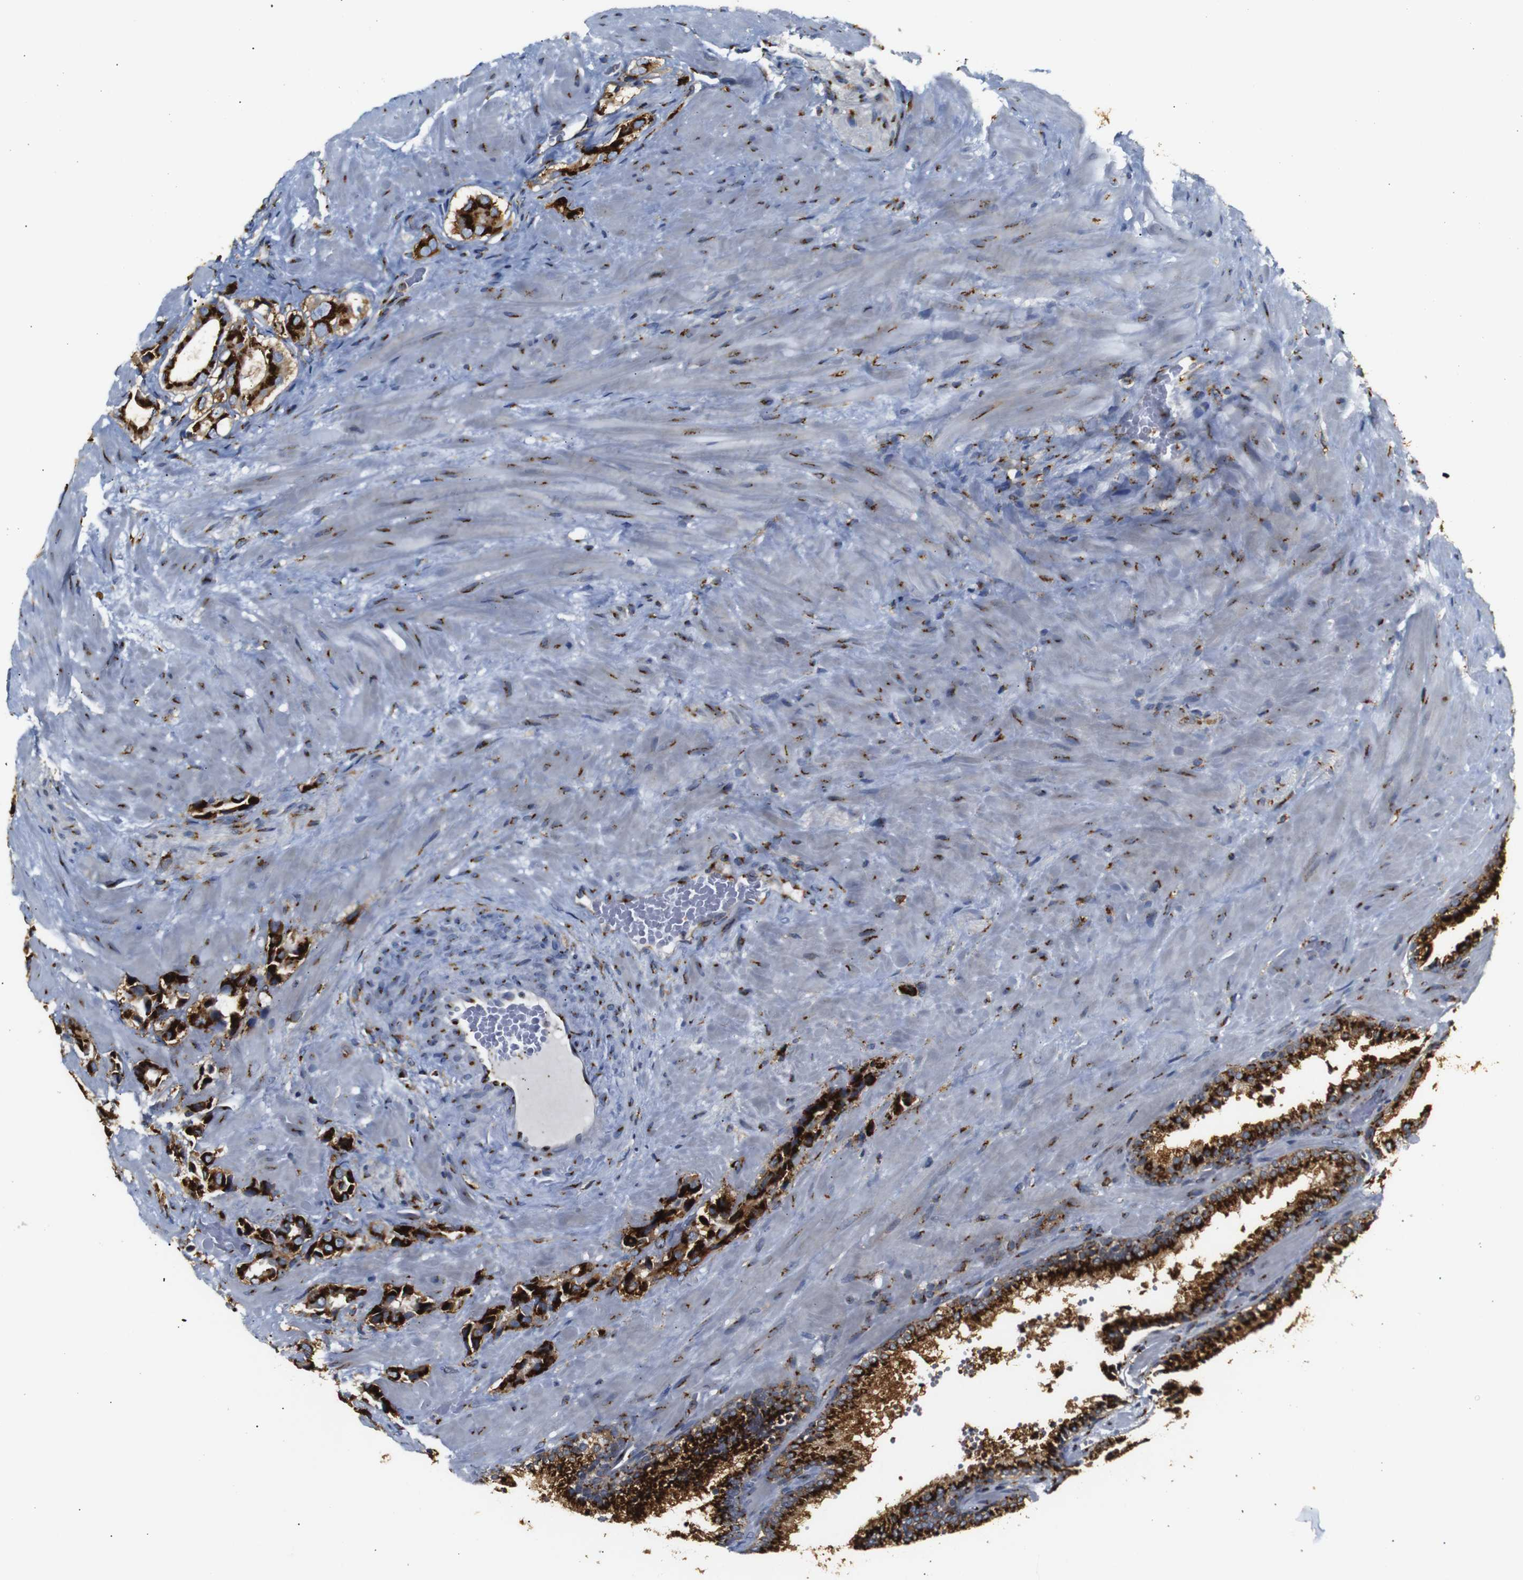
{"staining": {"intensity": "strong", "quantity": ">75%", "location": "cytoplasmic/membranous"}, "tissue": "prostate cancer", "cell_type": "Tumor cells", "image_type": "cancer", "snomed": [{"axis": "morphology", "description": "Adenocarcinoma, High grade"}, {"axis": "topography", "description": "Prostate"}], "caption": "Strong cytoplasmic/membranous protein staining is present in about >75% of tumor cells in prostate cancer. The staining is performed using DAB (3,3'-diaminobenzidine) brown chromogen to label protein expression. The nuclei are counter-stained blue using hematoxylin.", "gene": "TGOLN2", "patient": {"sex": "male", "age": 64}}